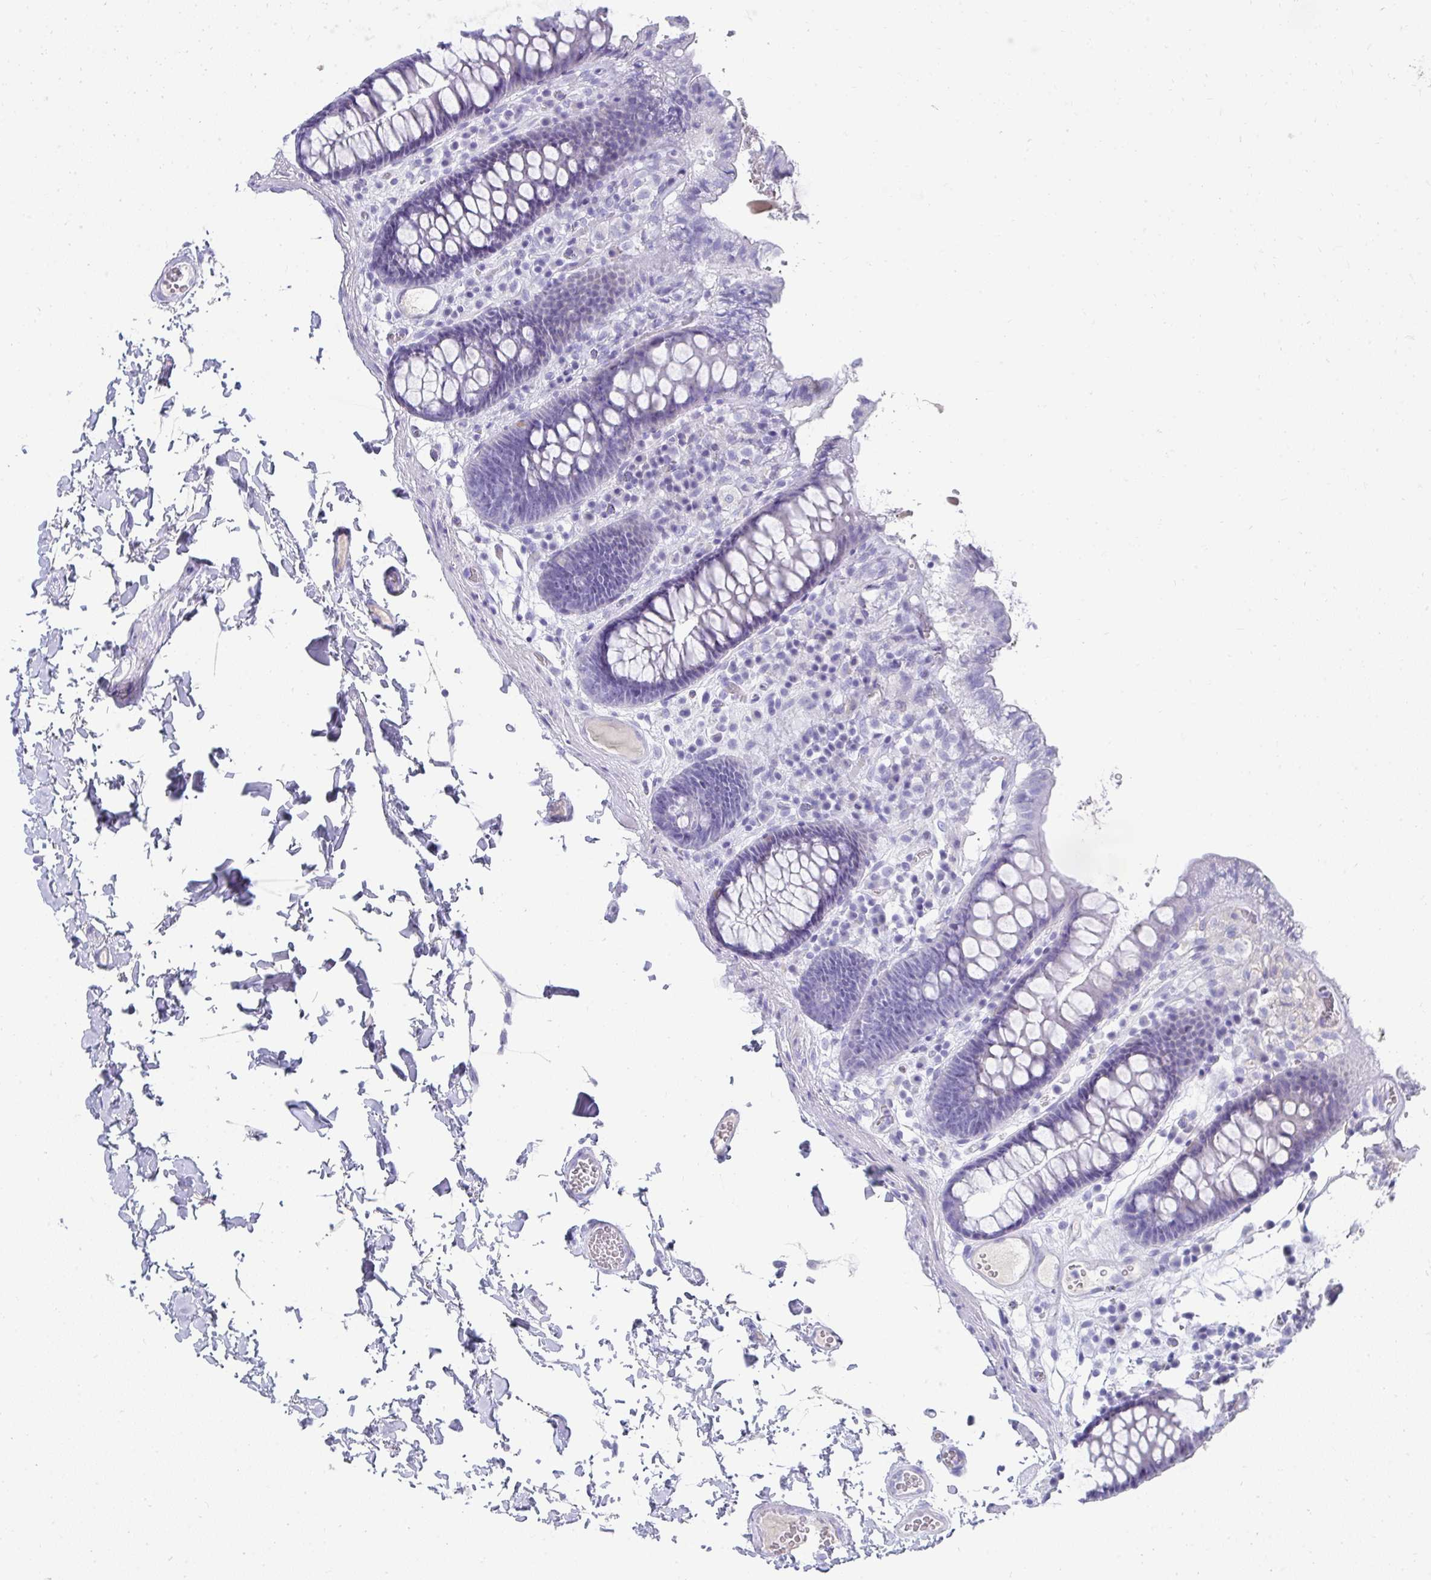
{"staining": {"intensity": "negative", "quantity": "none", "location": "none"}, "tissue": "colon", "cell_type": "Endothelial cells", "image_type": "normal", "snomed": [{"axis": "morphology", "description": "Normal tissue, NOS"}, {"axis": "topography", "description": "Colon"}, {"axis": "topography", "description": "Peripheral nerve tissue"}], "caption": "IHC histopathology image of normal colon: colon stained with DAB (3,3'-diaminobenzidine) demonstrates no significant protein staining in endothelial cells. Nuclei are stained in blue.", "gene": "TNNT1", "patient": {"sex": "male", "age": 84}}